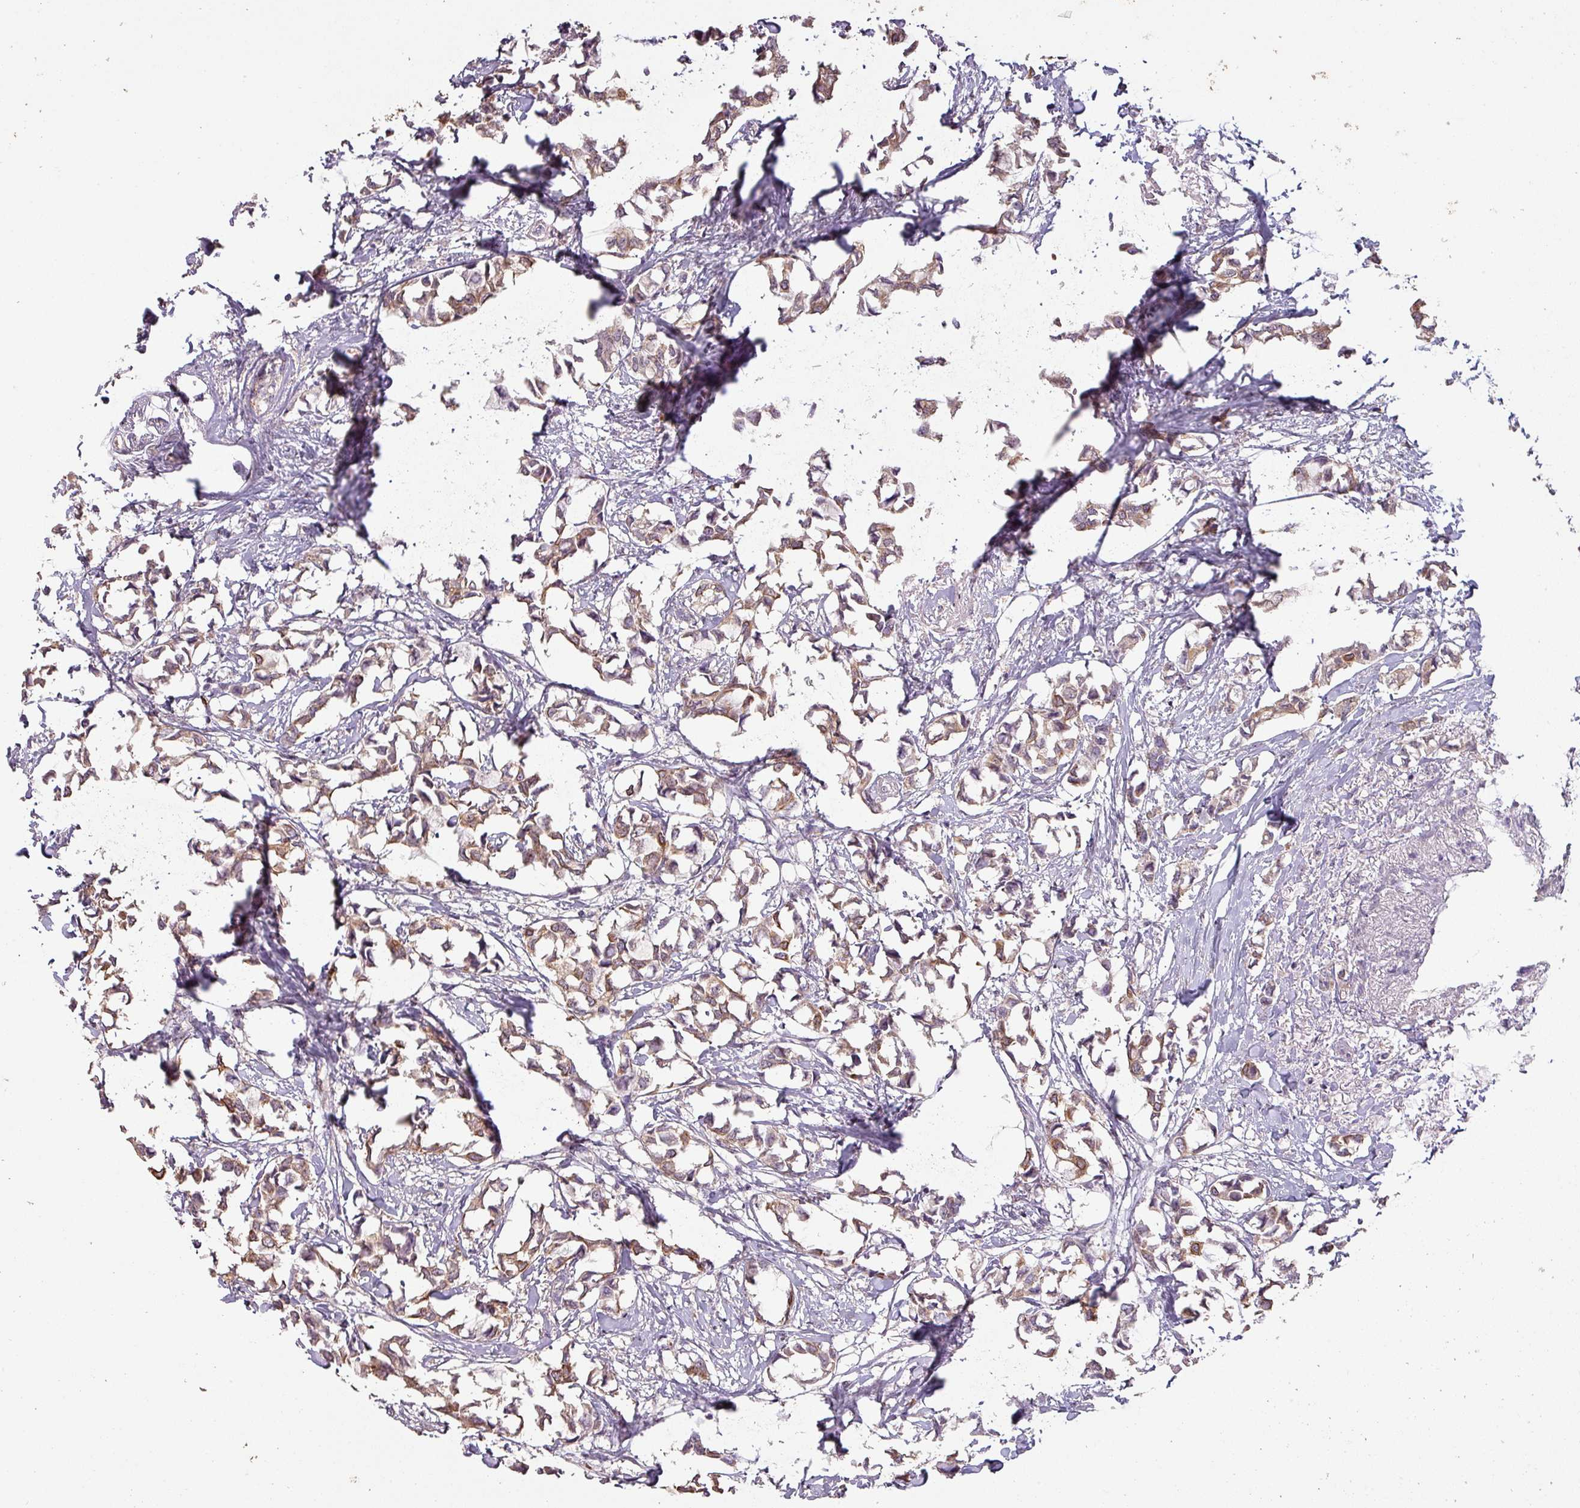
{"staining": {"intensity": "weak", "quantity": ">75%", "location": "cytoplasmic/membranous"}, "tissue": "breast cancer", "cell_type": "Tumor cells", "image_type": "cancer", "snomed": [{"axis": "morphology", "description": "Duct carcinoma"}, {"axis": "topography", "description": "Breast"}], "caption": "Breast cancer (intraductal carcinoma) stained for a protein (brown) demonstrates weak cytoplasmic/membranous positive staining in approximately >75% of tumor cells.", "gene": "LYPLA1", "patient": {"sex": "female", "age": 73}}